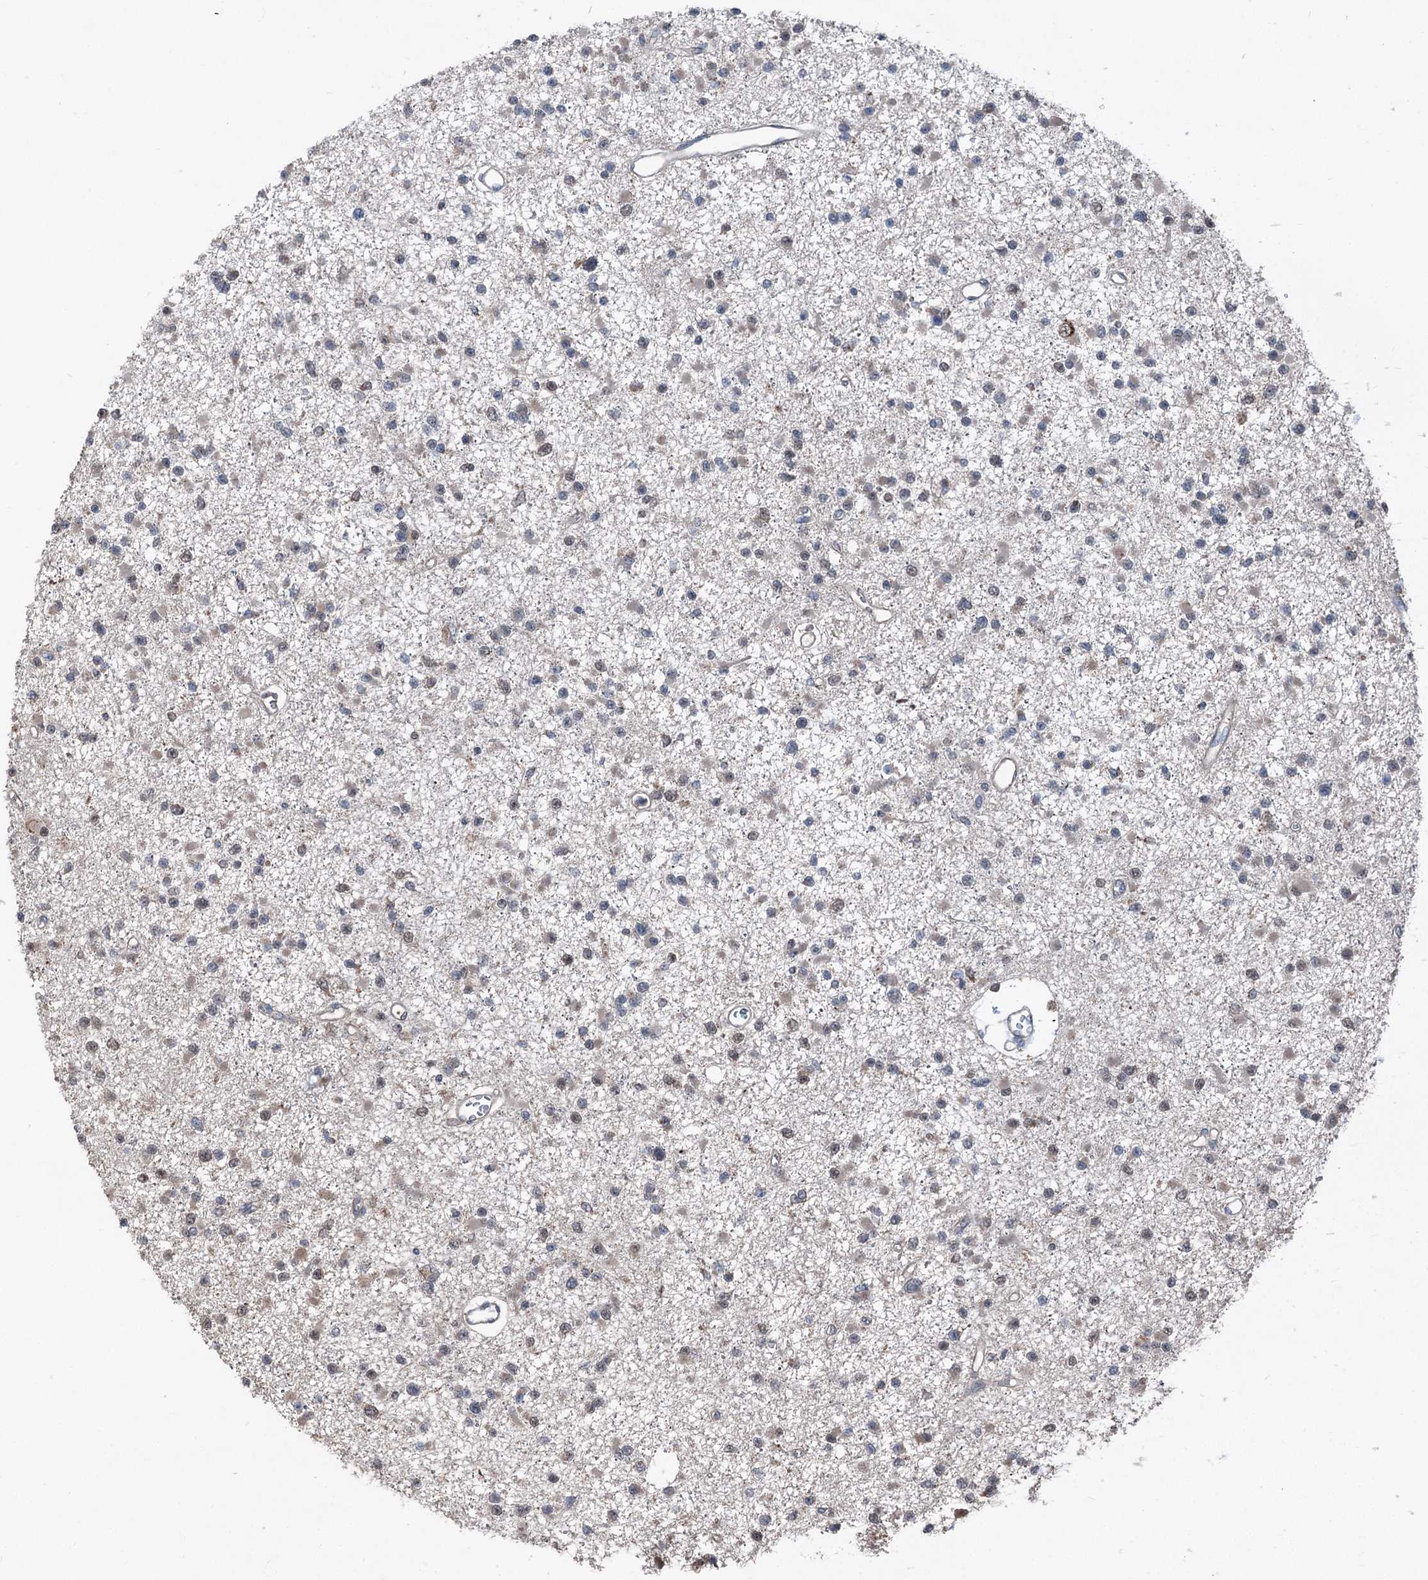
{"staining": {"intensity": "weak", "quantity": "<25%", "location": "cytoplasmic/membranous,nuclear"}, "tissue": "glioma", "cell_type": "Tumor cells", "image_type": "cancer", "snomed": [{"axis": "morphology", "description": "Glioma, malignant, Low grade"}, {"axis": "topography", "description": "Brain"}], "caption": "Human malignant glioma (low-grade) stained for a protein using IHC exhibits no staining in tumor cells.", "gene": "PSMD13", "patient": {"sex": "female", "age": 22}}